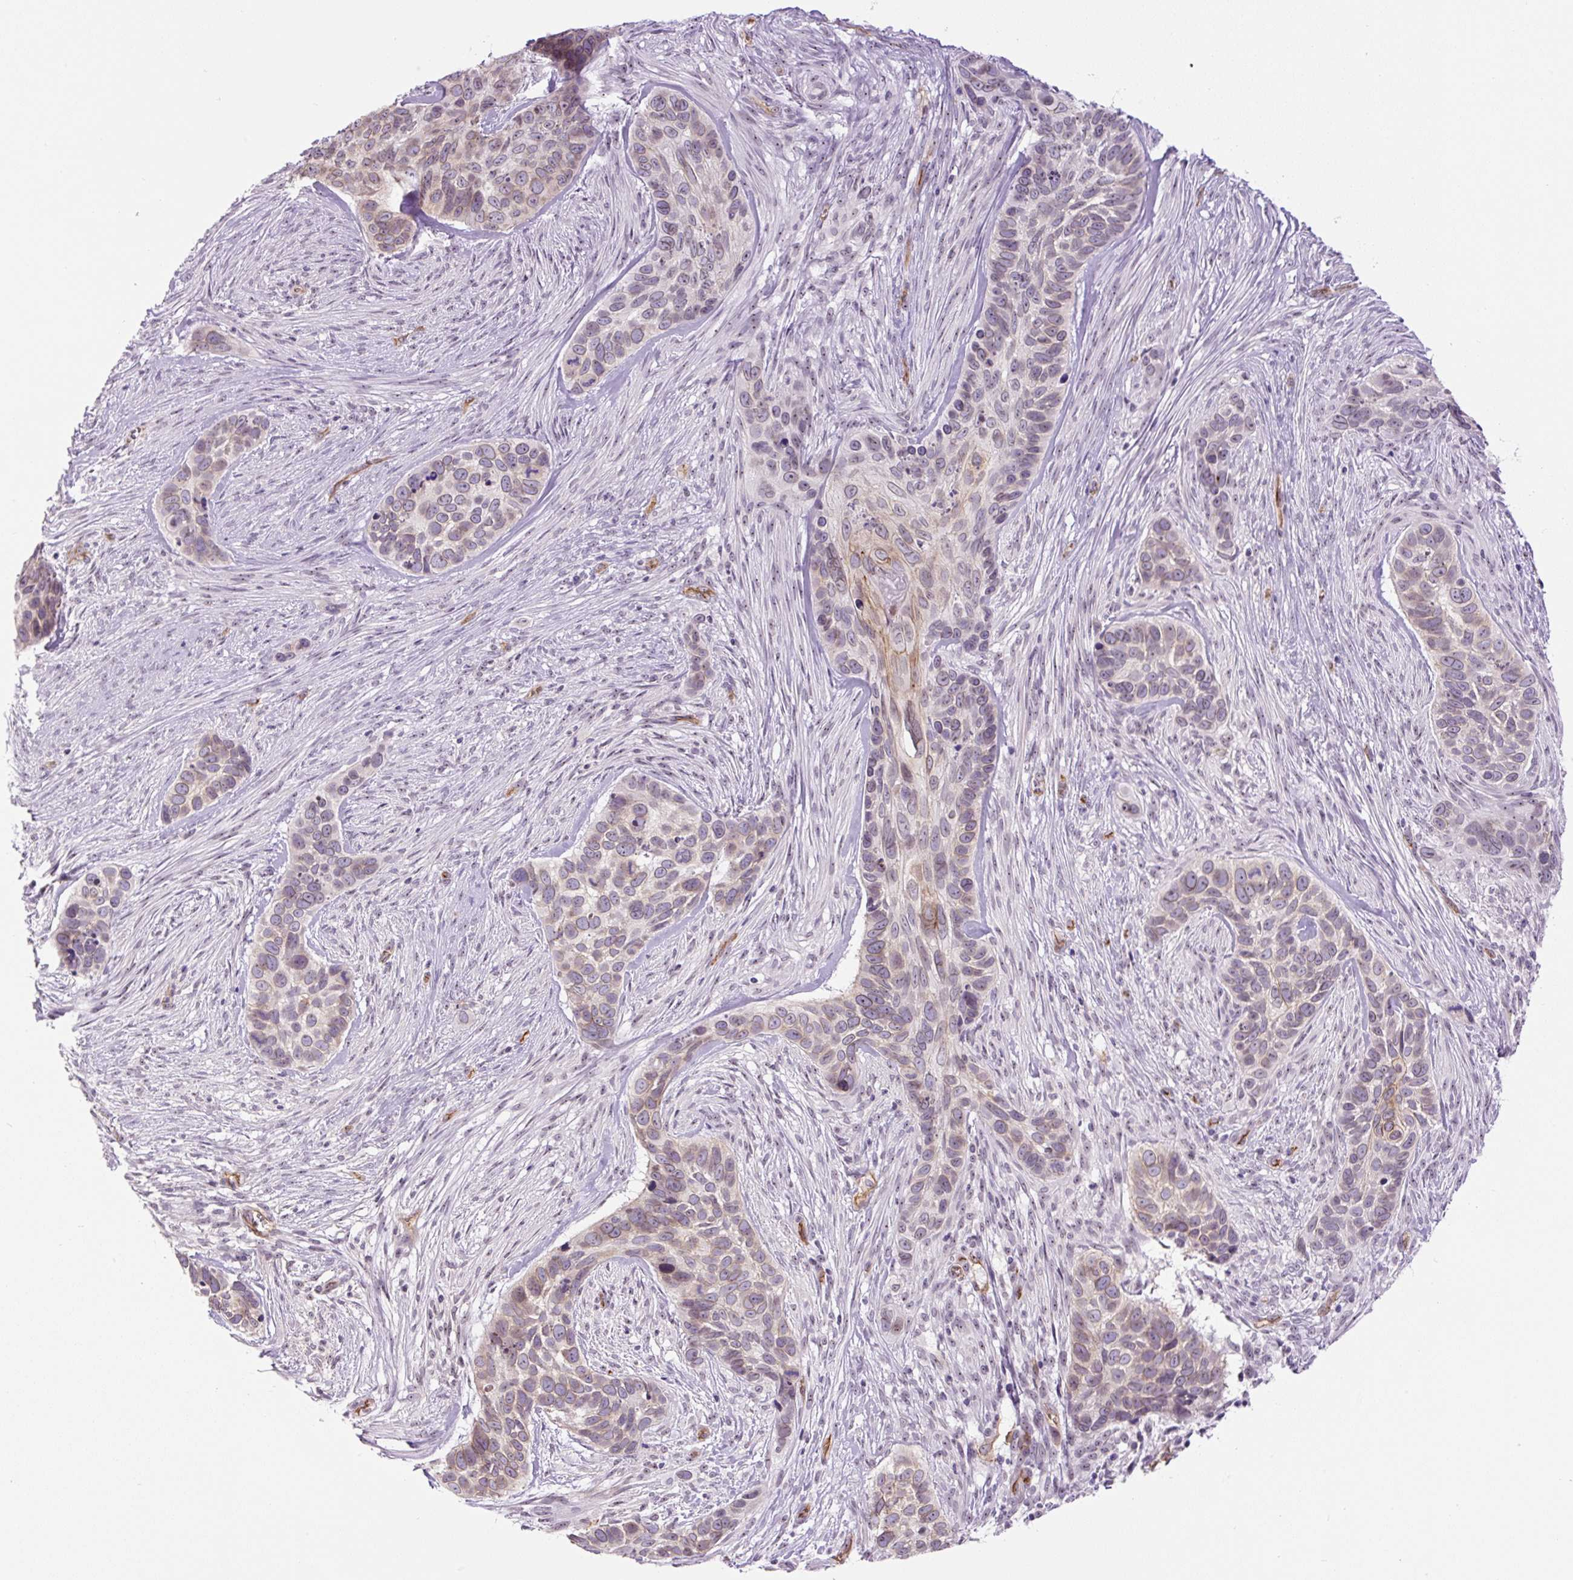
{"staining": {"intensity": "weak", "quantity": "<25%", "location": "cytoplasmic/membranous"}, "tissue": "skin cancer", "cell_type": "Tumor cells", "image_type": "cancer", "snomed": [{"axis": "morphology", "description": "Basal cell carcinoma"}, {"axis": "topography", "description": "Skin"}], "caption": "The IHC image has no significant staining in tumor cells of skin cancer (basal cell carcinoma) tissue.", "gene": "MYO5C", "patient": {"sex": "female", "age": 82}}